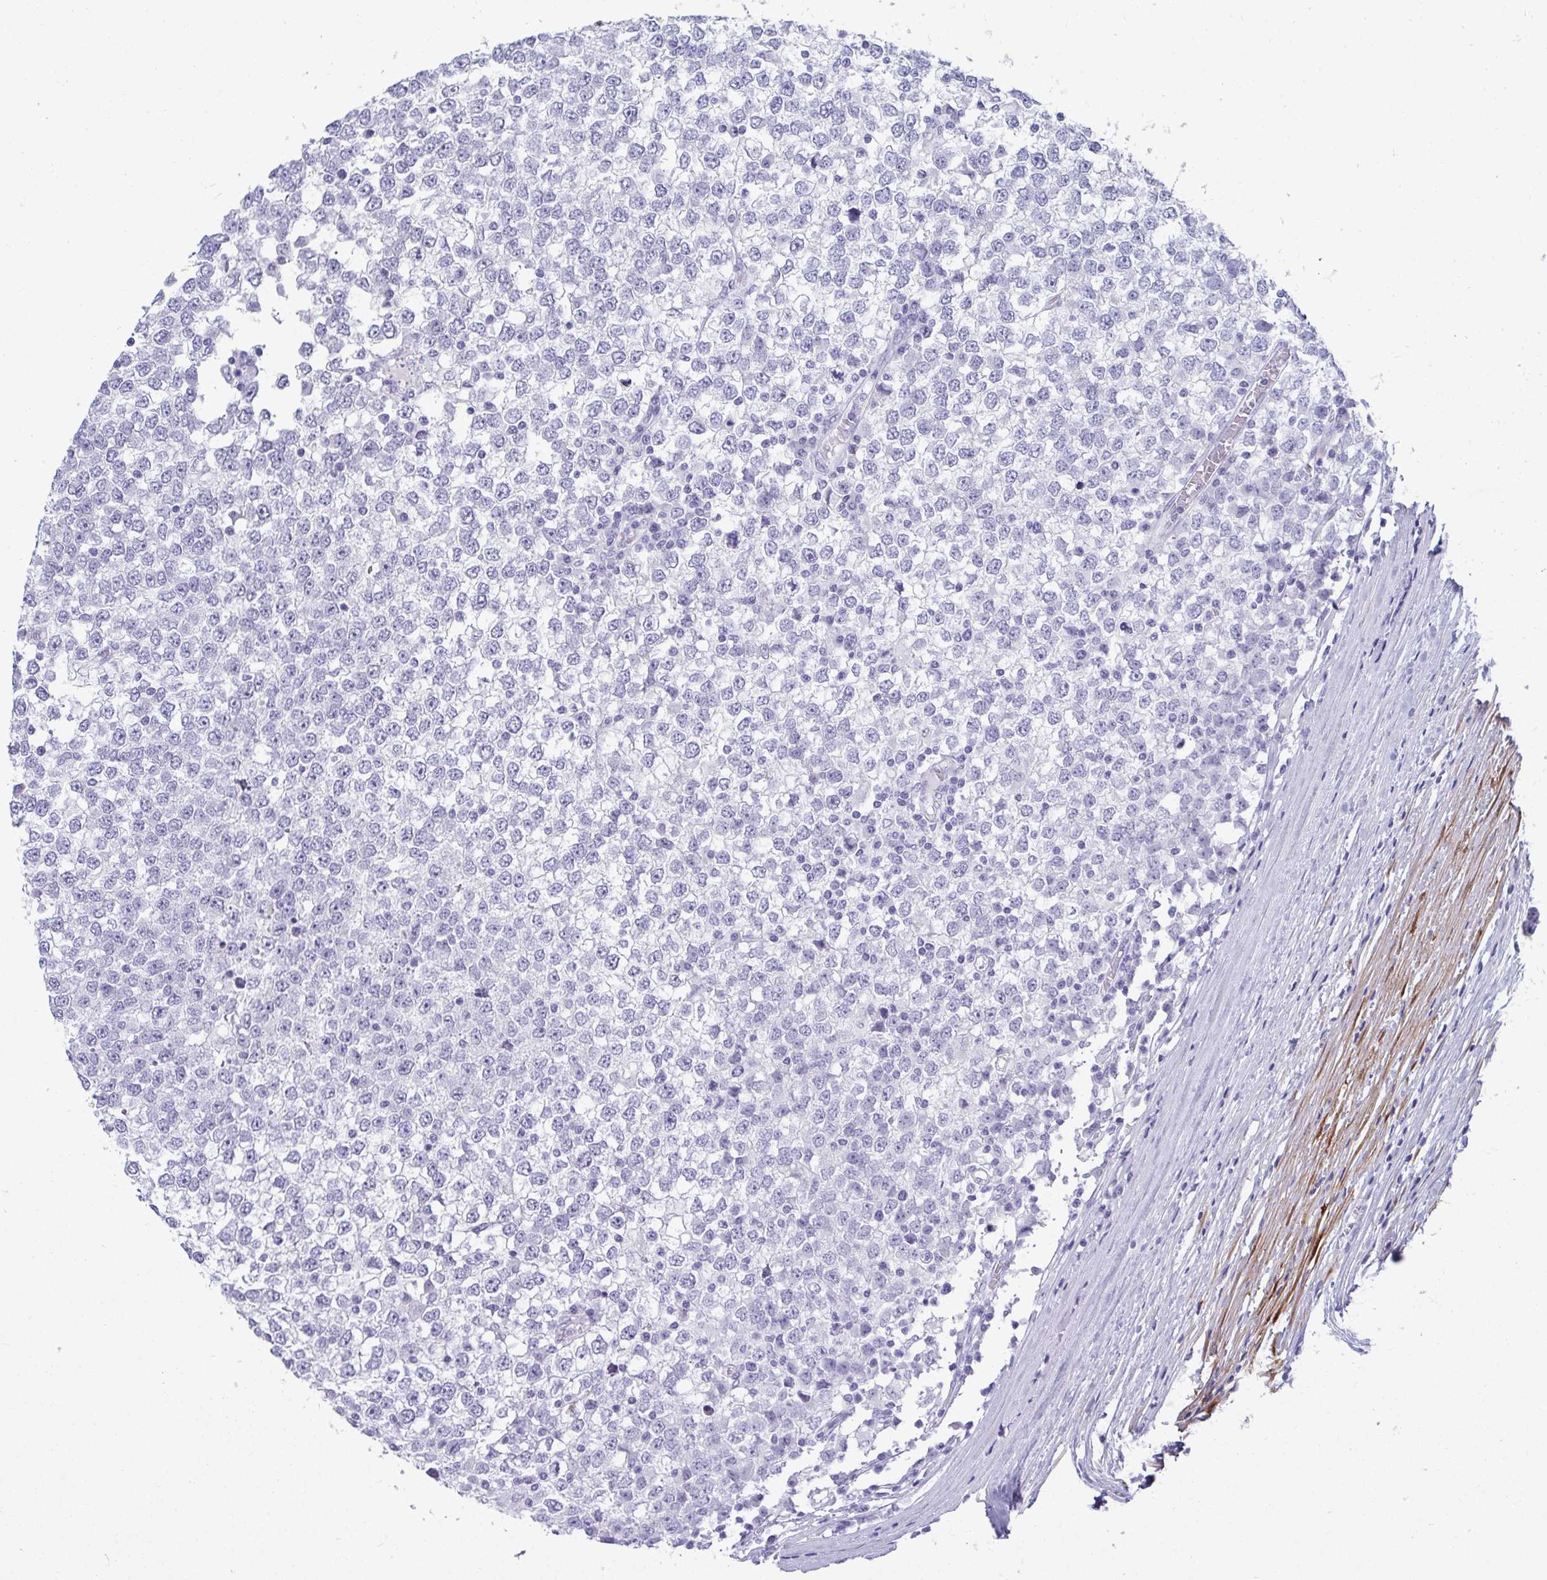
{"staining": {"intensity": "negative", "quantity": "none", "location": "none"}, "tissue": "testis cancer", "cell_type": "Tumor cells", "image_type": "cancer", "snomed": [{"axis": "morphology", "description": "Seminoma, NOS"}, {"axis": "topography", "description": "Testis"}], "caption": "Immunohistochemistry micrograph of human testis seminoma stained for a protein (brown), which reveals no expression in tumor cells.", "gene": "HSPB6", "patient": {"sex": "male", "age": 65}}